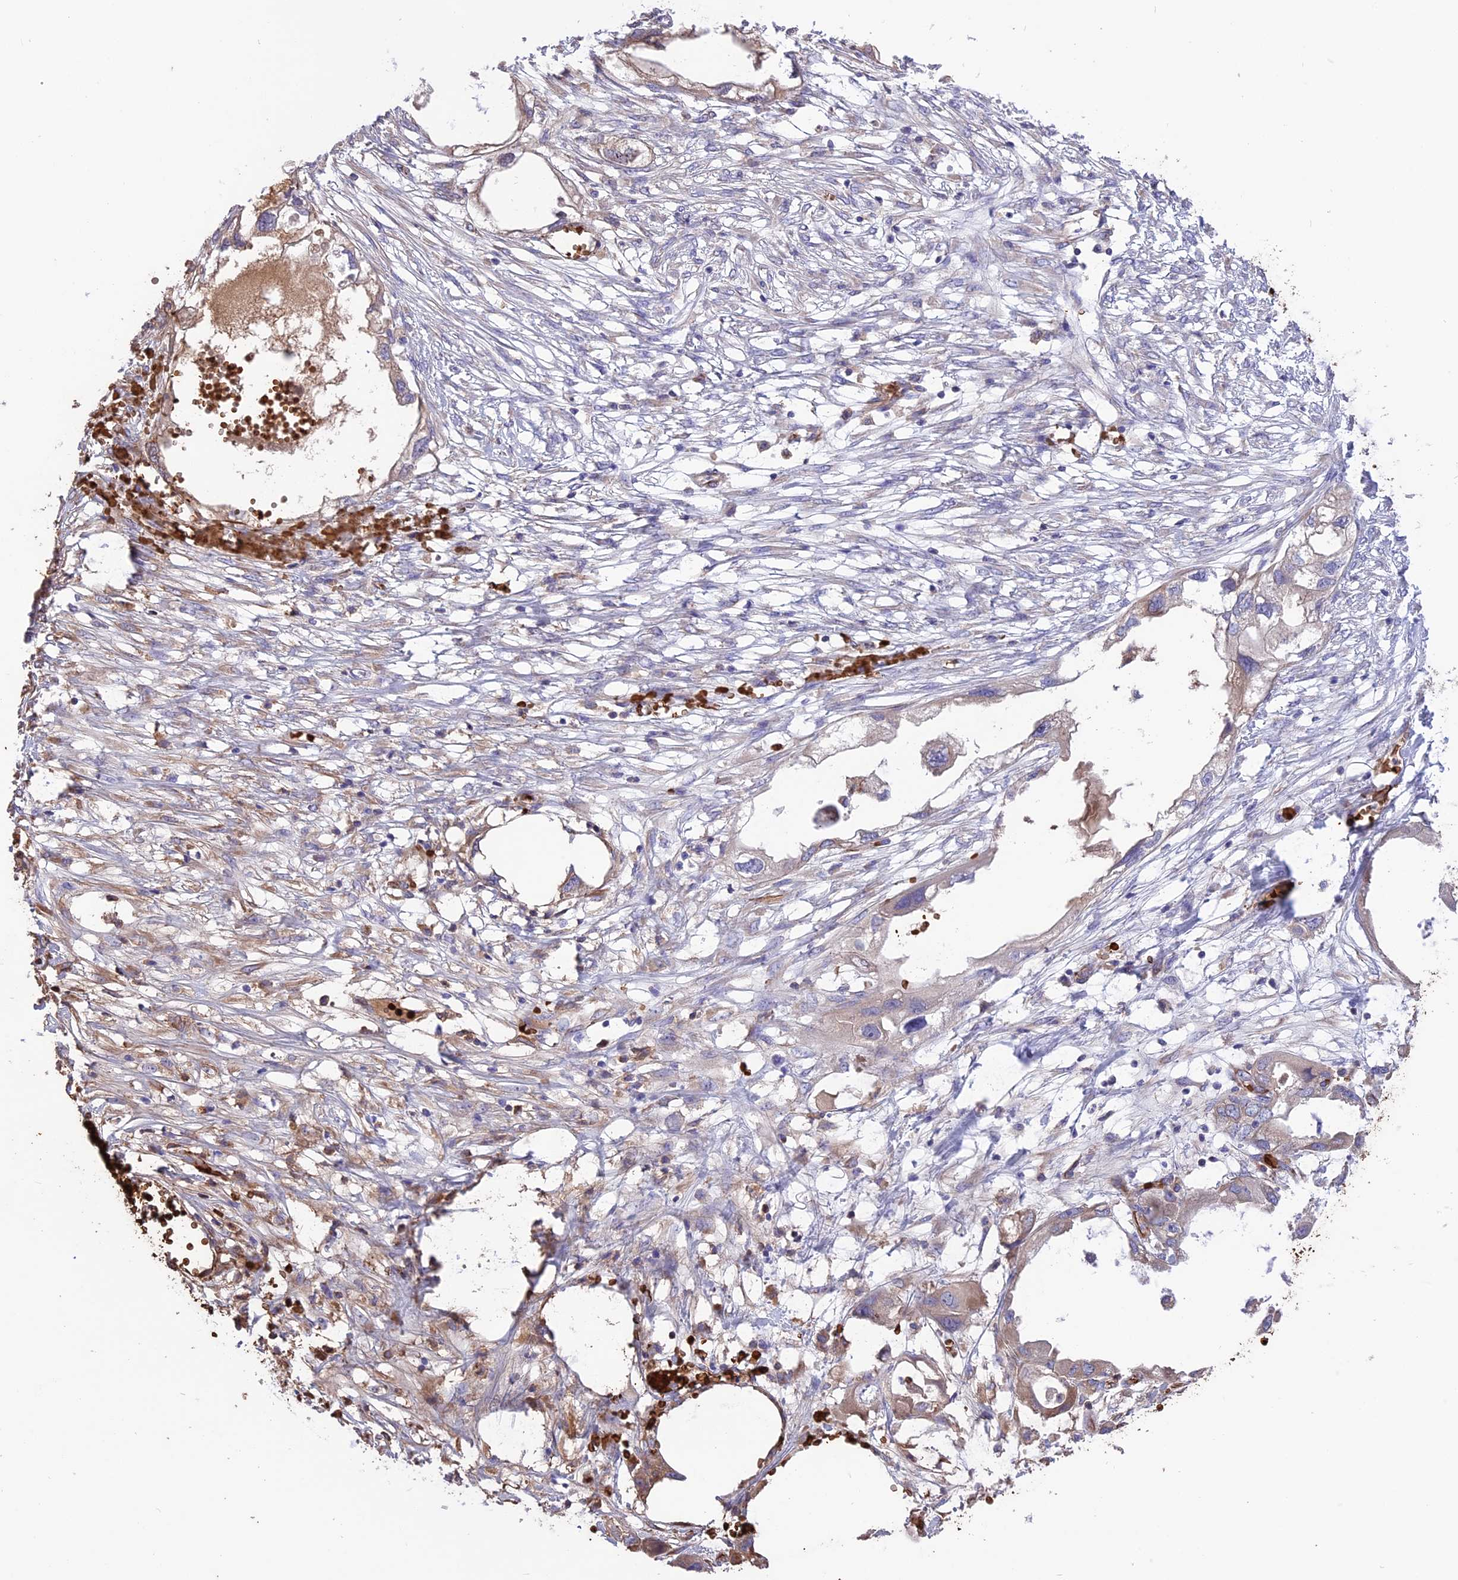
{"staining": {"intensity": "moderate", "quantity": "<25%", "location": "cytoplasmic/membranous"}, "tissue": "endometrial cancer", "cell_type": "Tumor cells", "image_type": "cancer", "snomed": [{"axis": "morphology", "description": "Adenocarcinoma, NOS"}, {"axis": "morphology", "description": "Adenocarcinoma, metastatic, NOS"}, {"axis": "topography", "description": "Adipose tissue"}, {"axis": "topography", "description": "Endometrium"}], "caption": "Tumor cells exhibit low levels of moderate cytoplasmic/membranous staining in about <25% of cells in endometrial adenocarcinoma.", "gene": "TTC4", "patient": {"sex": "female", "age": 67}}